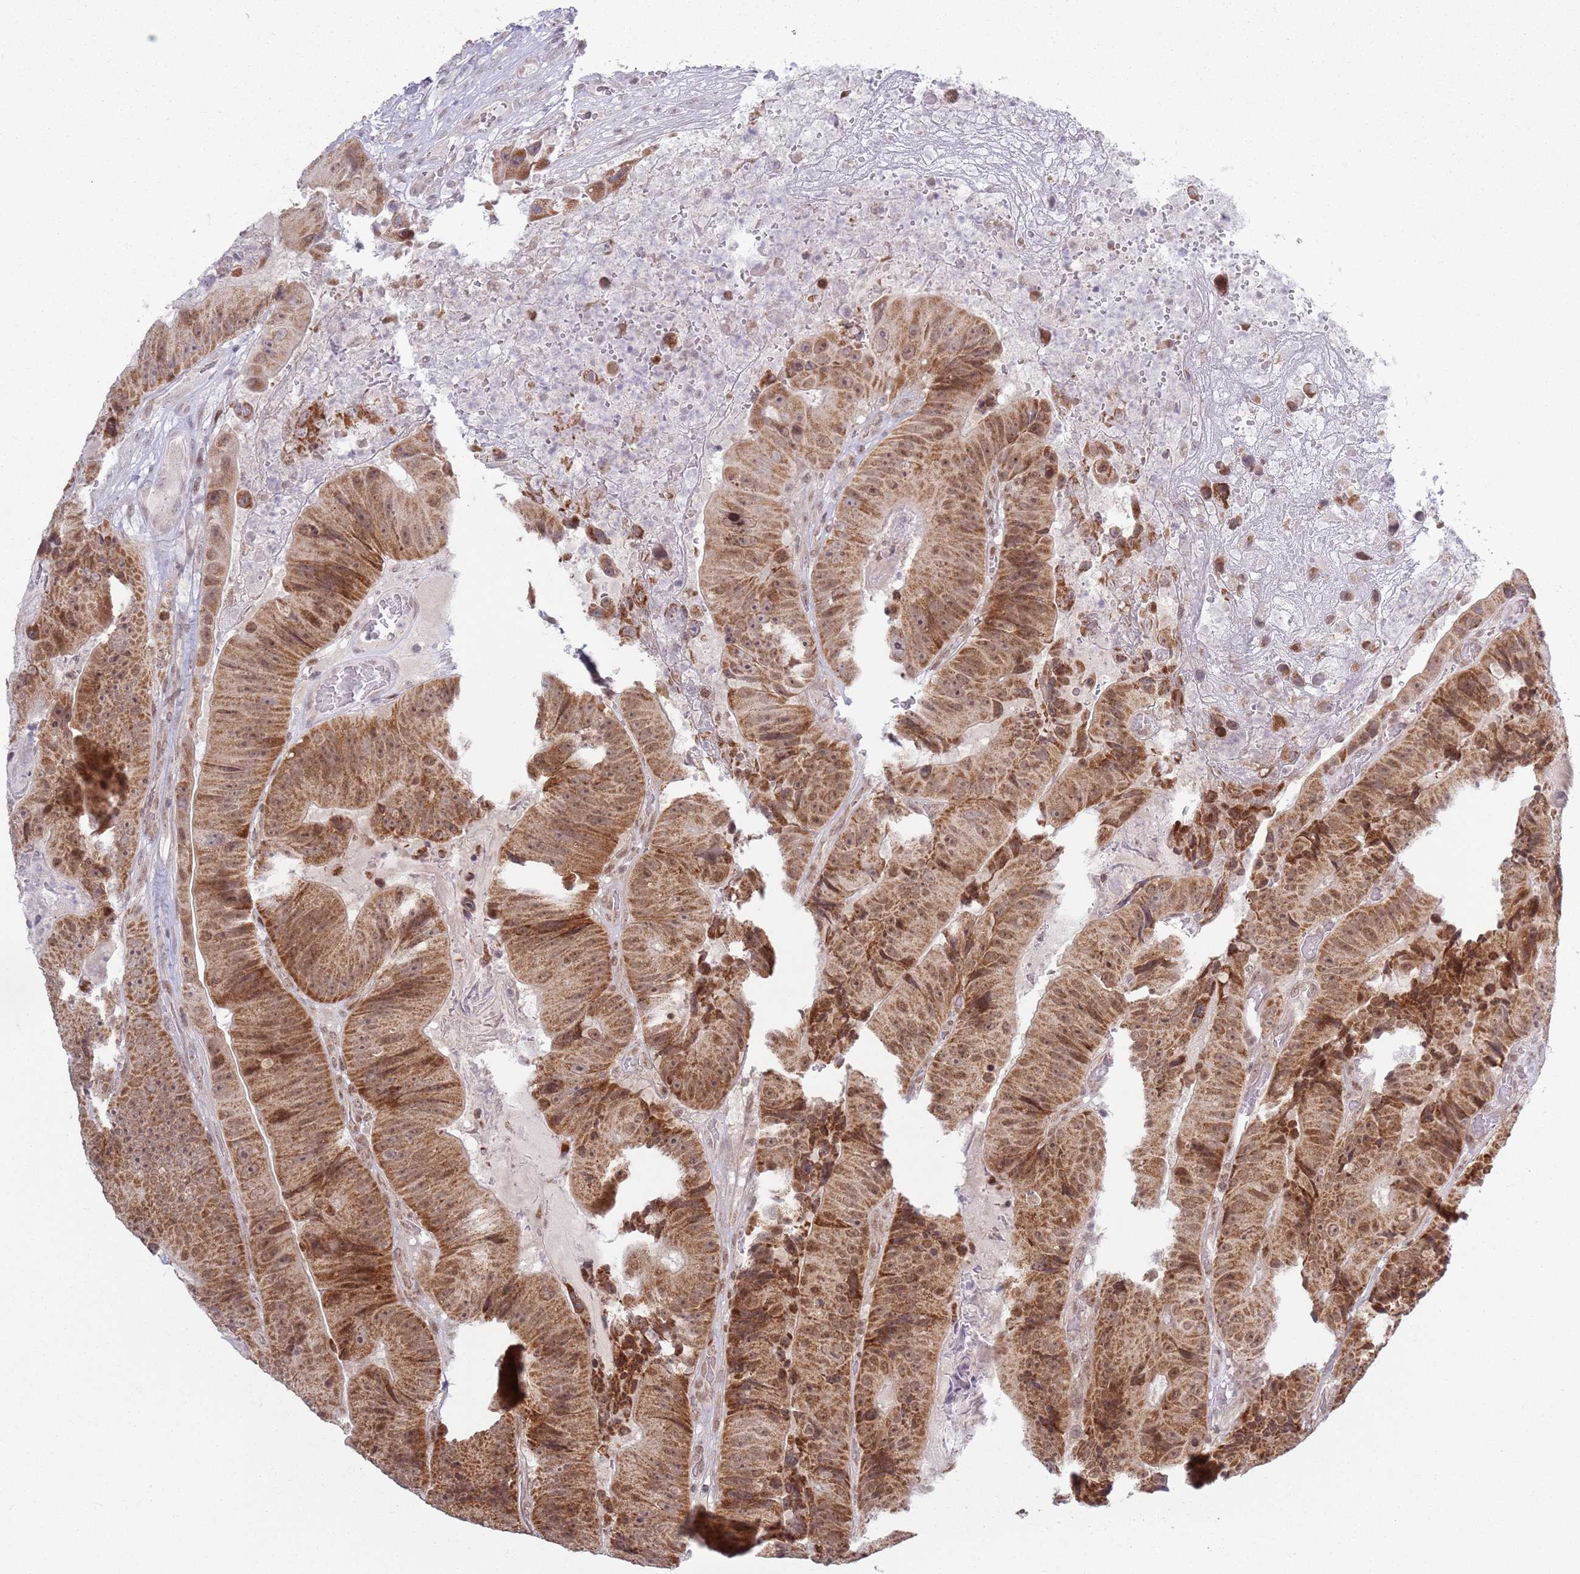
{"staining": {"intensity": "moderate", "quantity": ">75%", "location": "cytoplasmic/membranous,nuclear"}, "tissue": "colorectal cancer", "cell_type": "Tumor cells", "image_type": "cancer", "snomed": [{"axis": "morphology", "description": "Adenocarcinoma, NOS"}, {"axis": "topography", "description": "Colon"}], "caption": "Immunohistochemical staining of human colorectal adenocarcinoma shows medium levels of moderate cytoplasmic/membranous and nuclear staining in approximately >75% of tumor cells.", "gene": "MRPL34", "patient": {"sex": "female", "age": 86}}